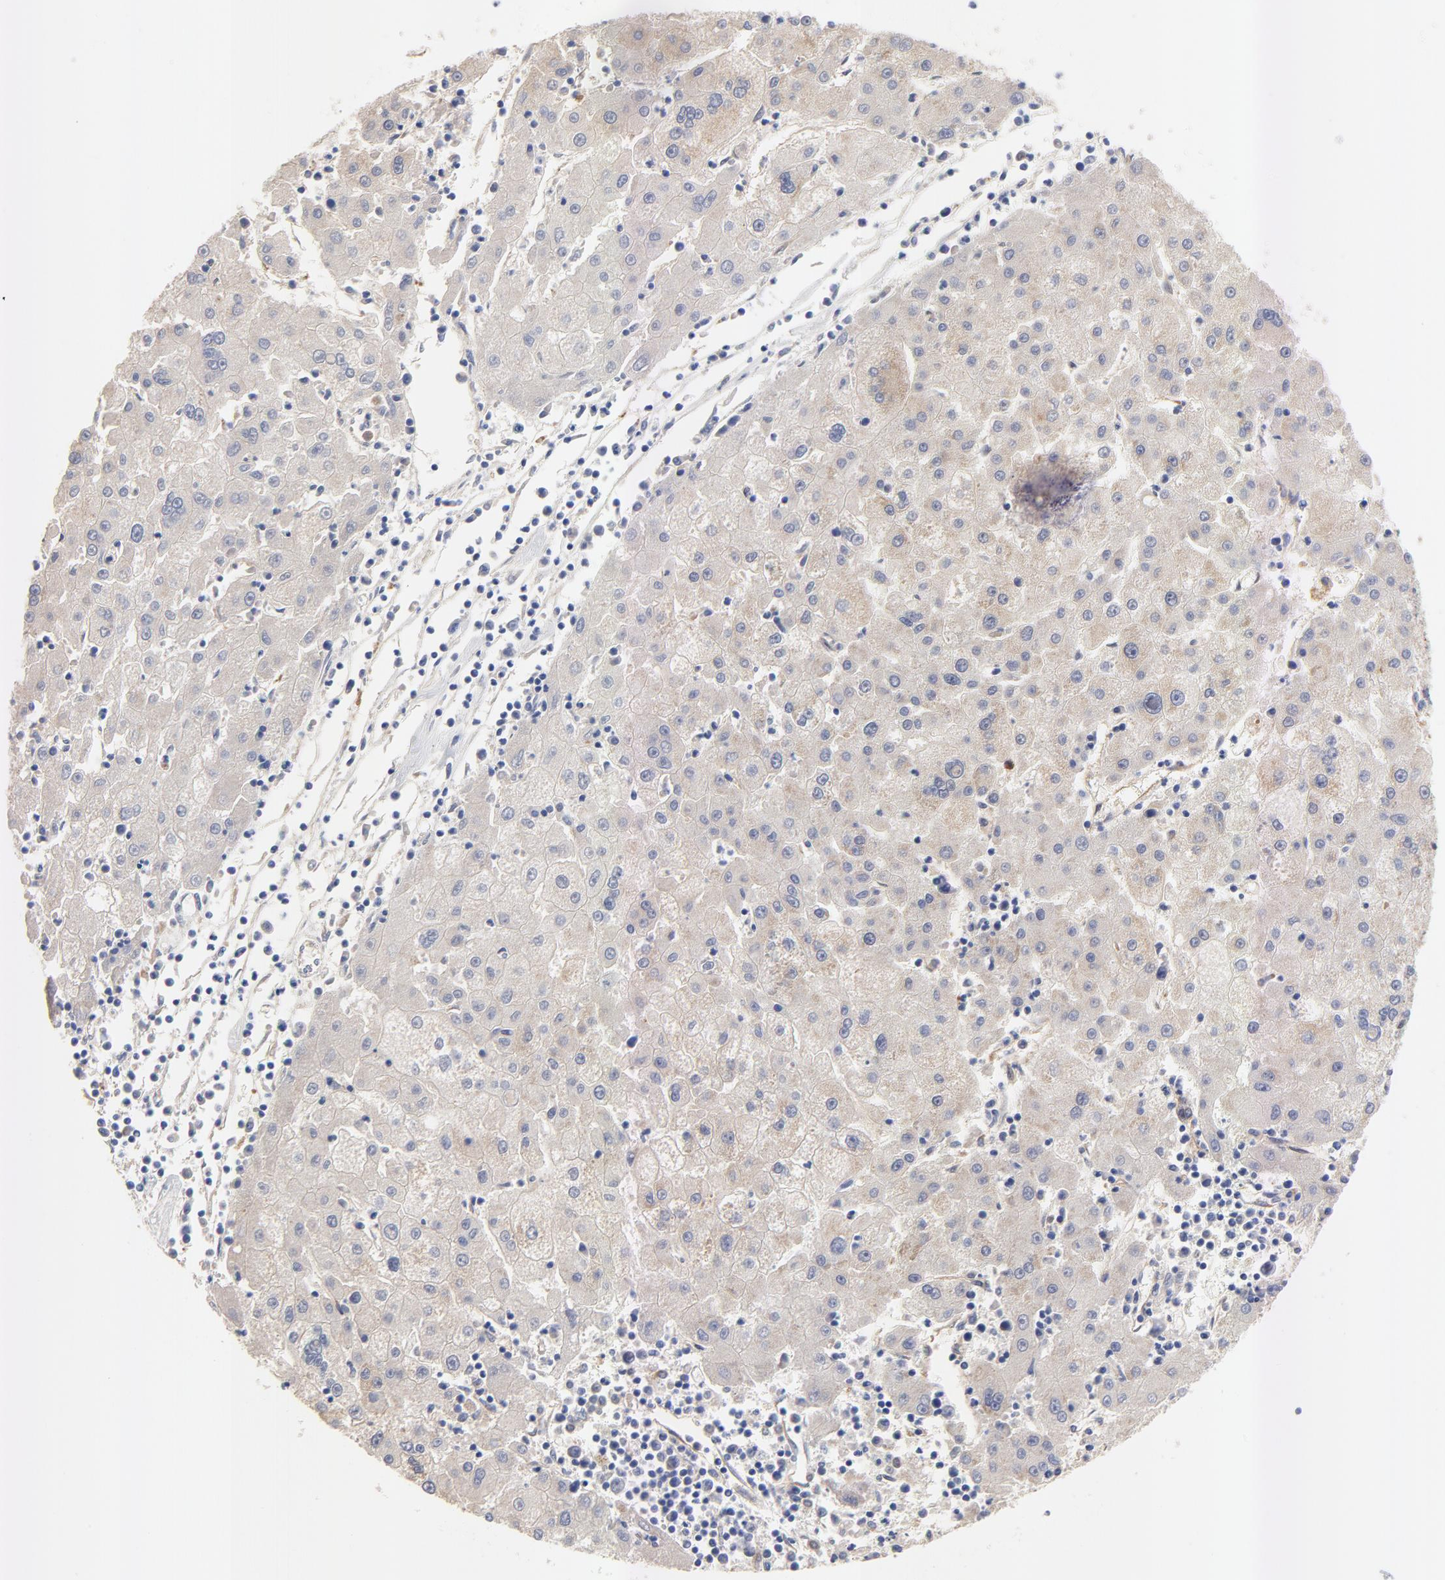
{"staining": {"intensity": "weak", "quantity": "<25%", "location": "cytoplasmic/membranous"}, "tissue": "liver cancer", "cell_type": "Tumor cells", "image_type": "cancer", "snomed": [{"axis": "morphology", "description": "Carcinoma, Hepatocellular, NOS"}, {"axis": "topography", "description": "Liver"}], "caption": "Immunohistochemical staining of human hepatocellular carcinoma (liver) reveals no significant positivity in tumor cells. (Immunohistochemistry, brightfield microscopy, high magnification).", "gene": "FBXL2", "patient": {"sex": "male", "age": 72}}